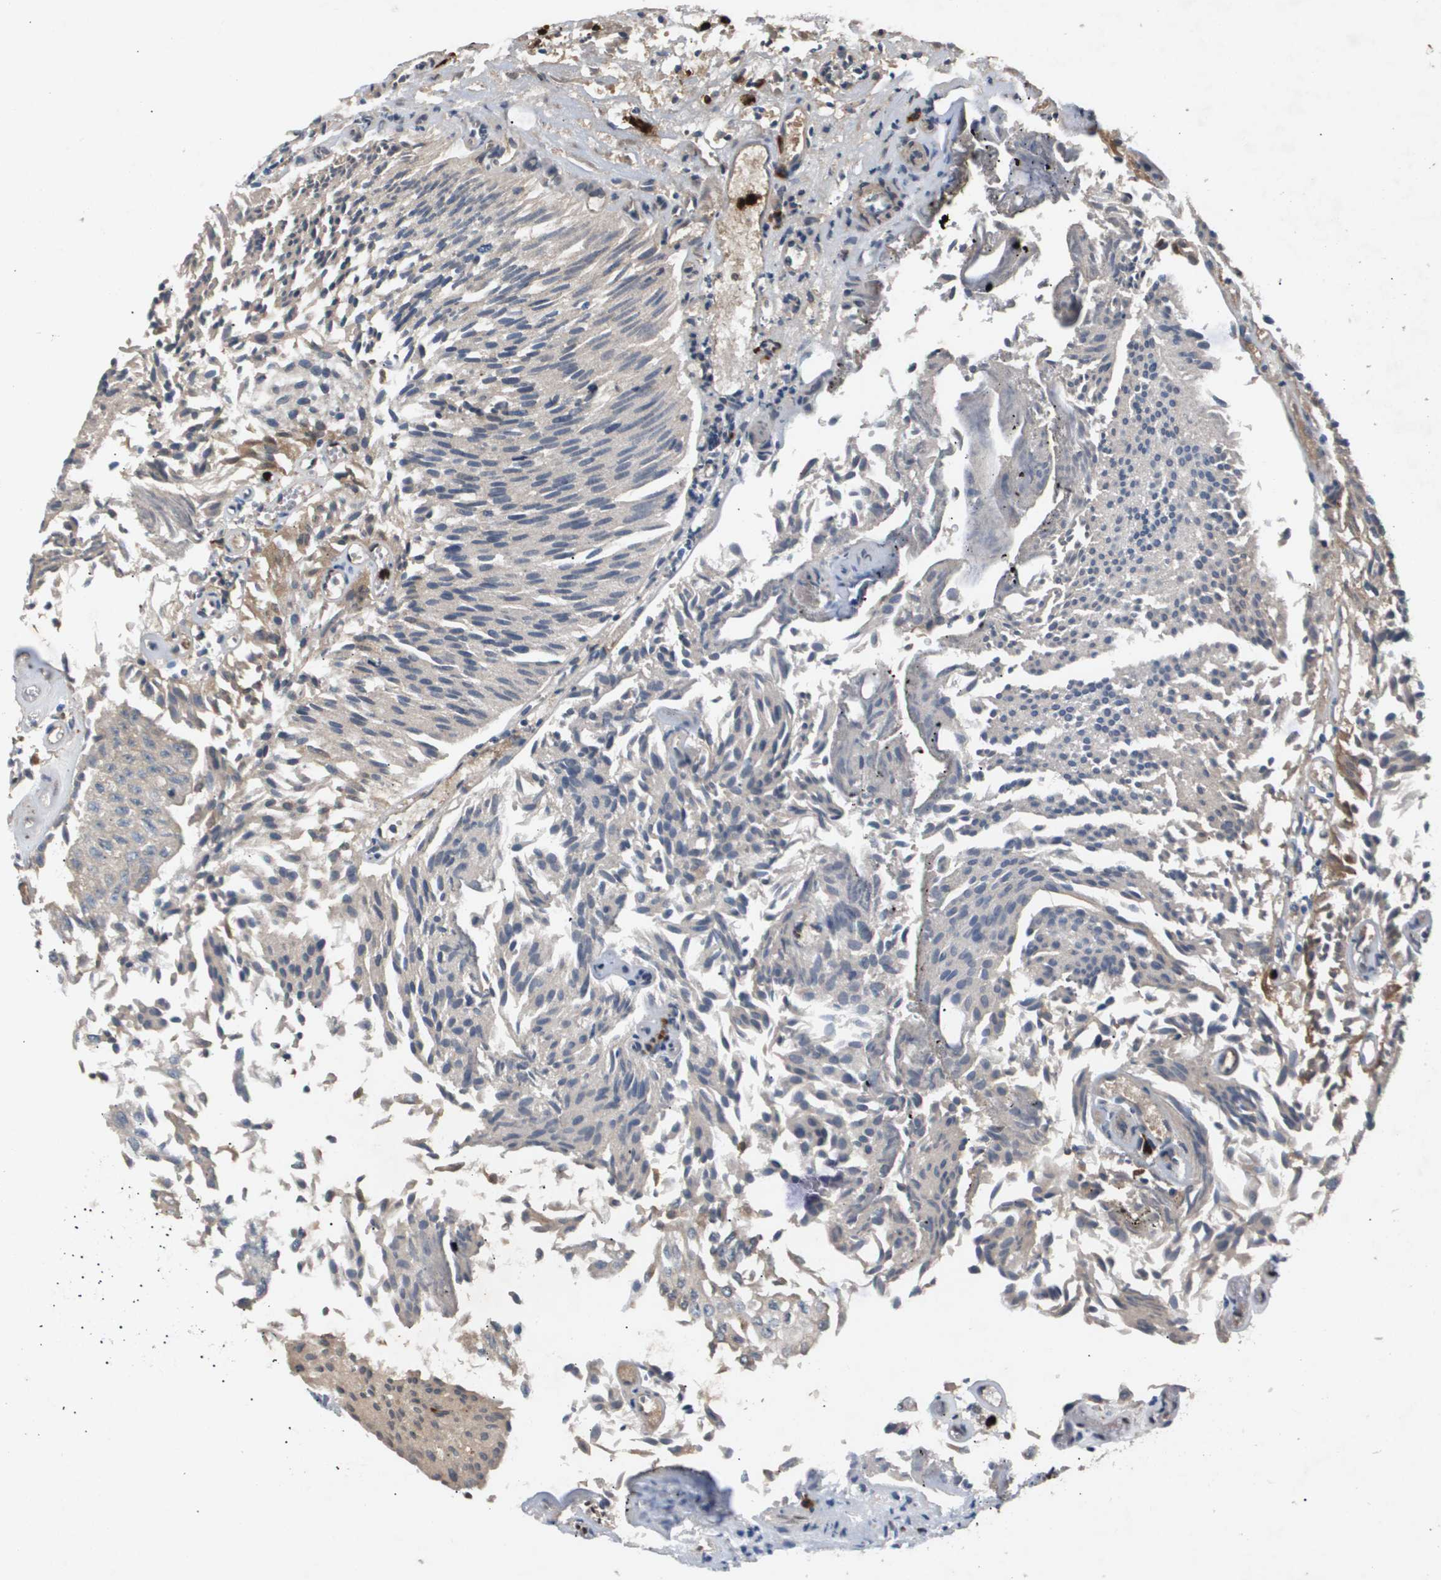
{"staining": {"intensity": "negative", "quantity": "none", "location": "none"}, "tissue": "urothelial cancer", "cell_type": "Tumor cells", "image_type": "cancer", "snomed": [{"axis": "morphology", "description": "Urothelial carcinoma, Low grade"}, {"axis": "topography", "description": "Urinary bladder"}], "caption": "Immunohistochemistry (IHC) of human low-grade urothelial carcinoma displays no staining in tumor cells. (DAB (3,3'-diaminobenzidine) immunohistochemistry (IHC) with hematoxylin counter stain).", "gene": "ERG", "patient": {"sex": "male", "age": 86}}